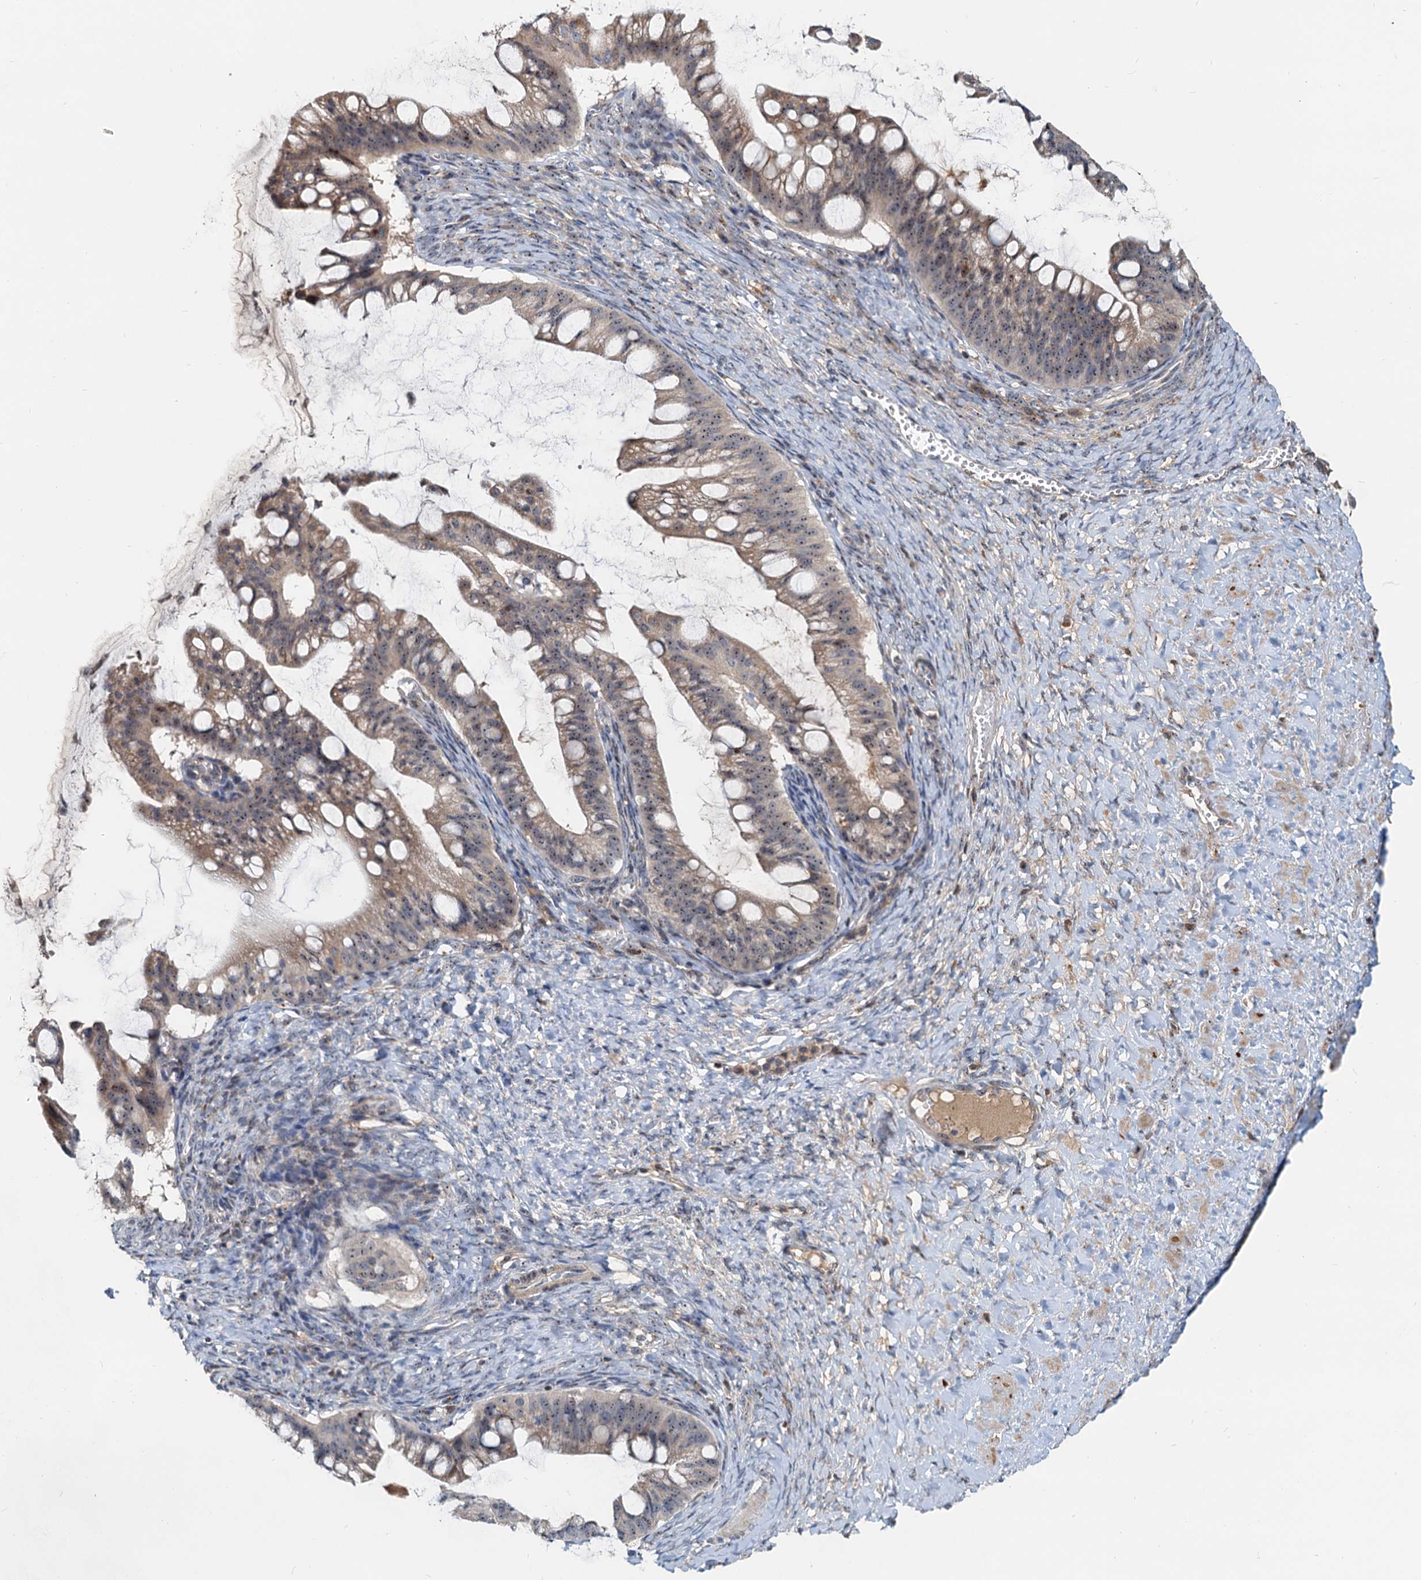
{"staining": {"intensity": "weak", "quantity": ">75%", "location": "cytoplasmic/membranous,nuclear"}, "tissue": "ovarian cancer", "cell_type": "Tumor cells", "image_type": "cancer", "snomed": [{"axis": "morphology", "description": "Cystadenocarcinoma, mucinous, NOS"}, {"axis": "topography", "description": "Ovary"}], "caption": "The photomicrograph demonstrates immunohistochemical staining of ovarian cancer (mucinous cystadenocarcinoma). There is weak cytoplasmic/membranous and nuclear expression is present in about >75% of tumor cells.", "gene": "RGS7BP", "patient": {"sex": "female", "age": 73}}